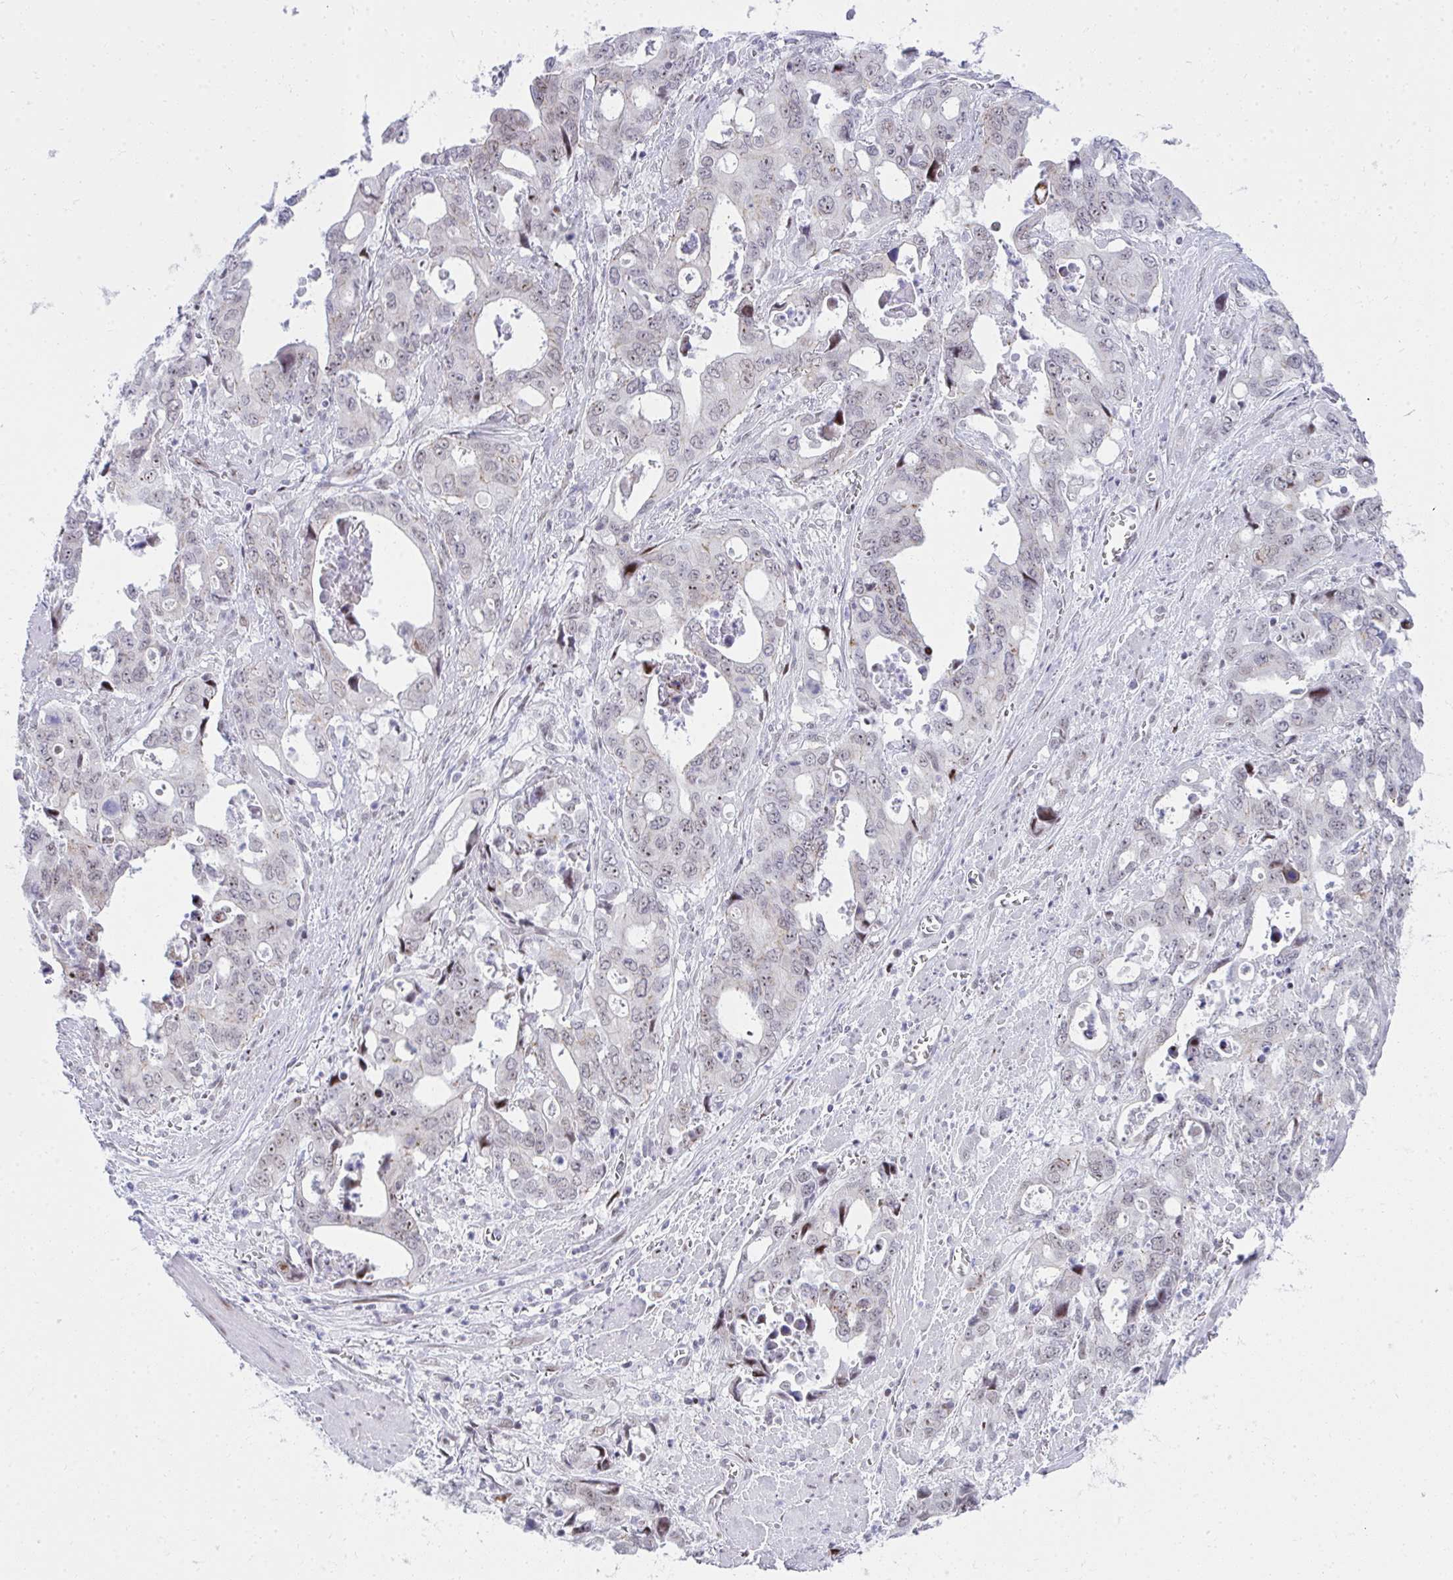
{"staining": {"intensity": "weak", "quantity": "25%-75%", "location": "nuclear"}, "tissue": "stomach cancer", "cell_type": "Tumor cells", "image_type": "cancer", "snomed": [{"axis": "morphology", "description": "Adenocarcinoma, NOS"}, {"axis": "topography", "description": "Stomach, upper"}], "caption": "Stomach cancer (adenocarcinoma) was stained to show a protein in brown. There is low levels of weak nuclear expression in approximately 25%-75% of tumor cells. (IHC, brightfield microscopy, high magnification).", "gene": "GLDN", "patient": {"sex": "male", "age": 74}}